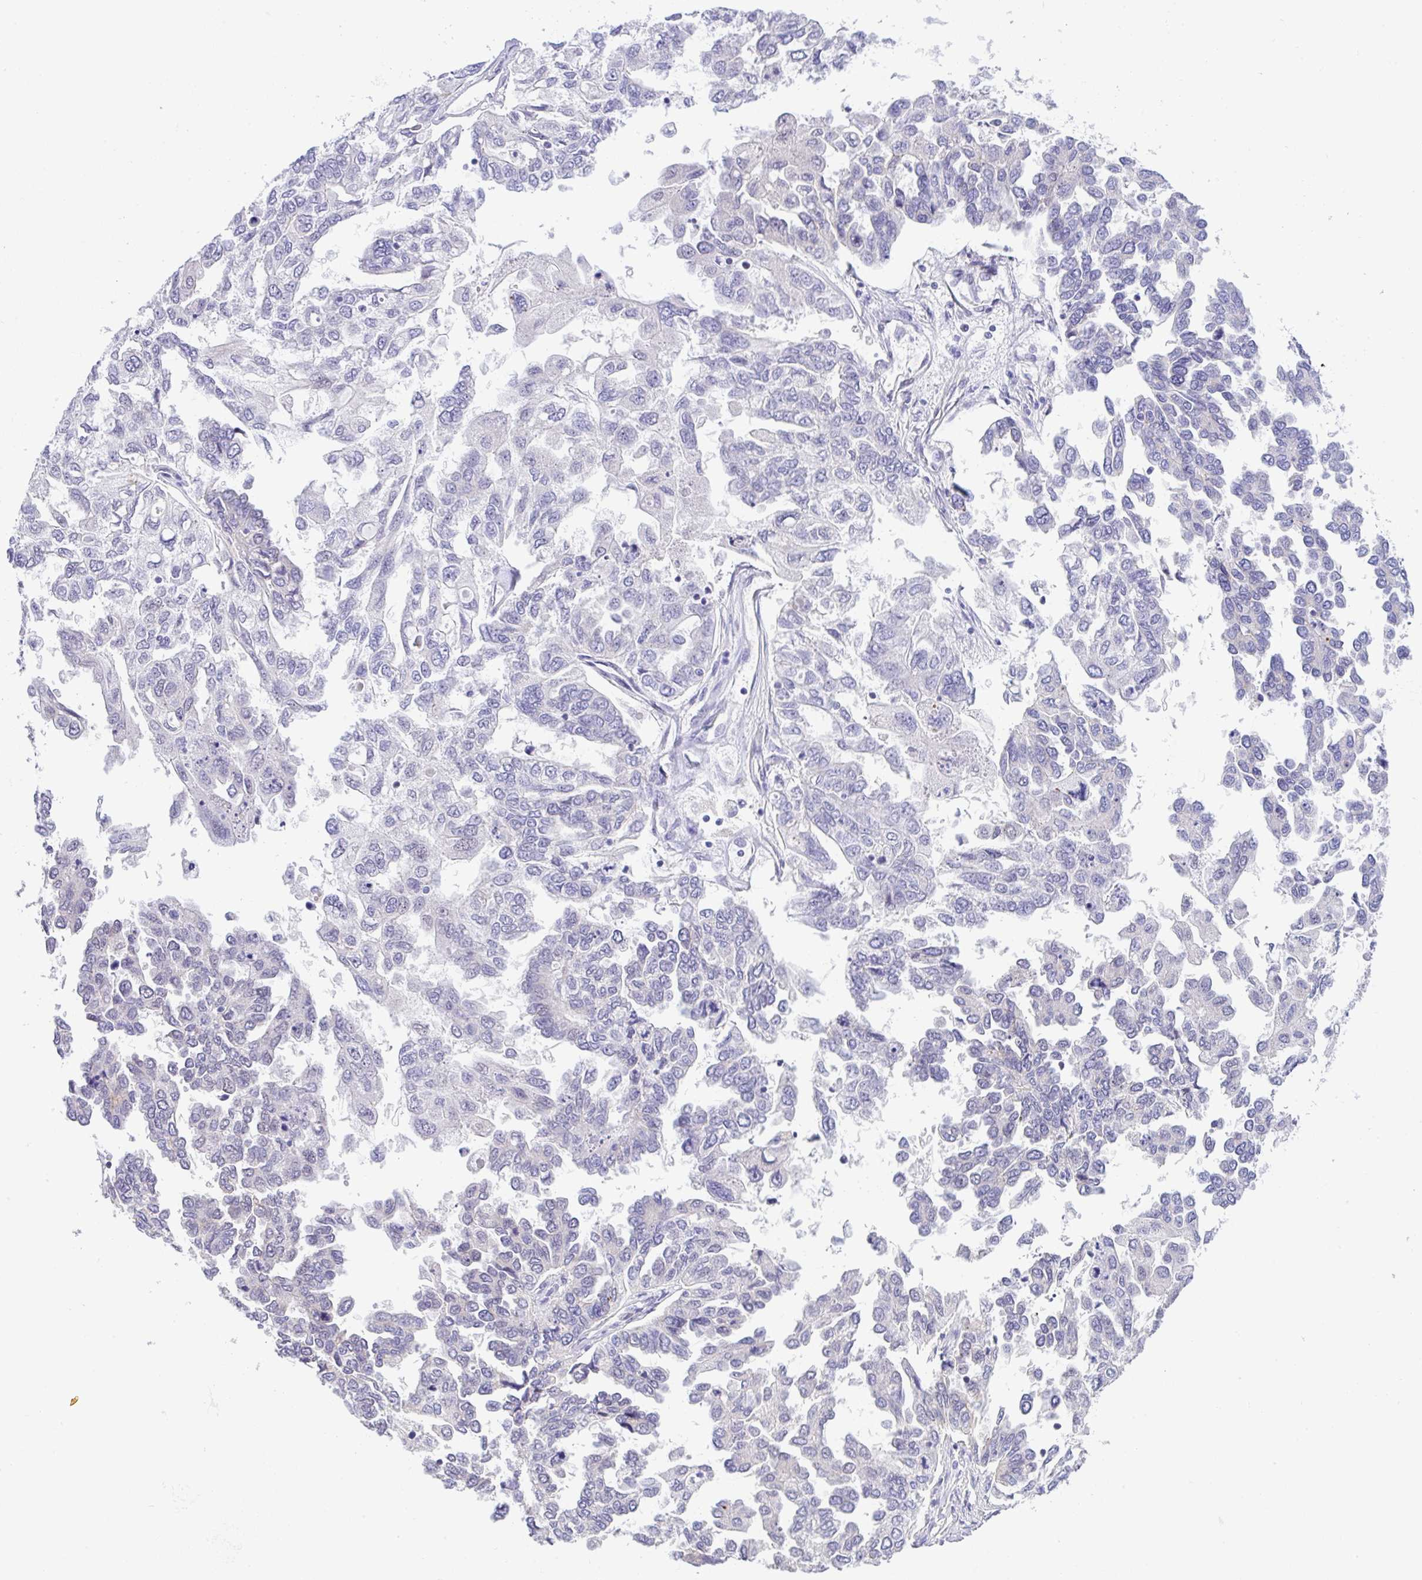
{"staining": {"intensity": "negative", "quantity": "none", "location": "none"}, "tissue": "ovarian cancer", "cell_type": "Tumor cells", "image_type": "cancer", "snomed": [{"axis": "morphology", "description": "Cystadenocarcinoma, serous, NOS"}, {"axis": "topography", "description": "Ovary"}], "caption": "The immunohistochemistry image has no significant expression in tumor cells of ovarian serous cystadenocarcinoma tissue.", "gene": "CGNL1", "patient": {"sex": "female", "age": 53}}